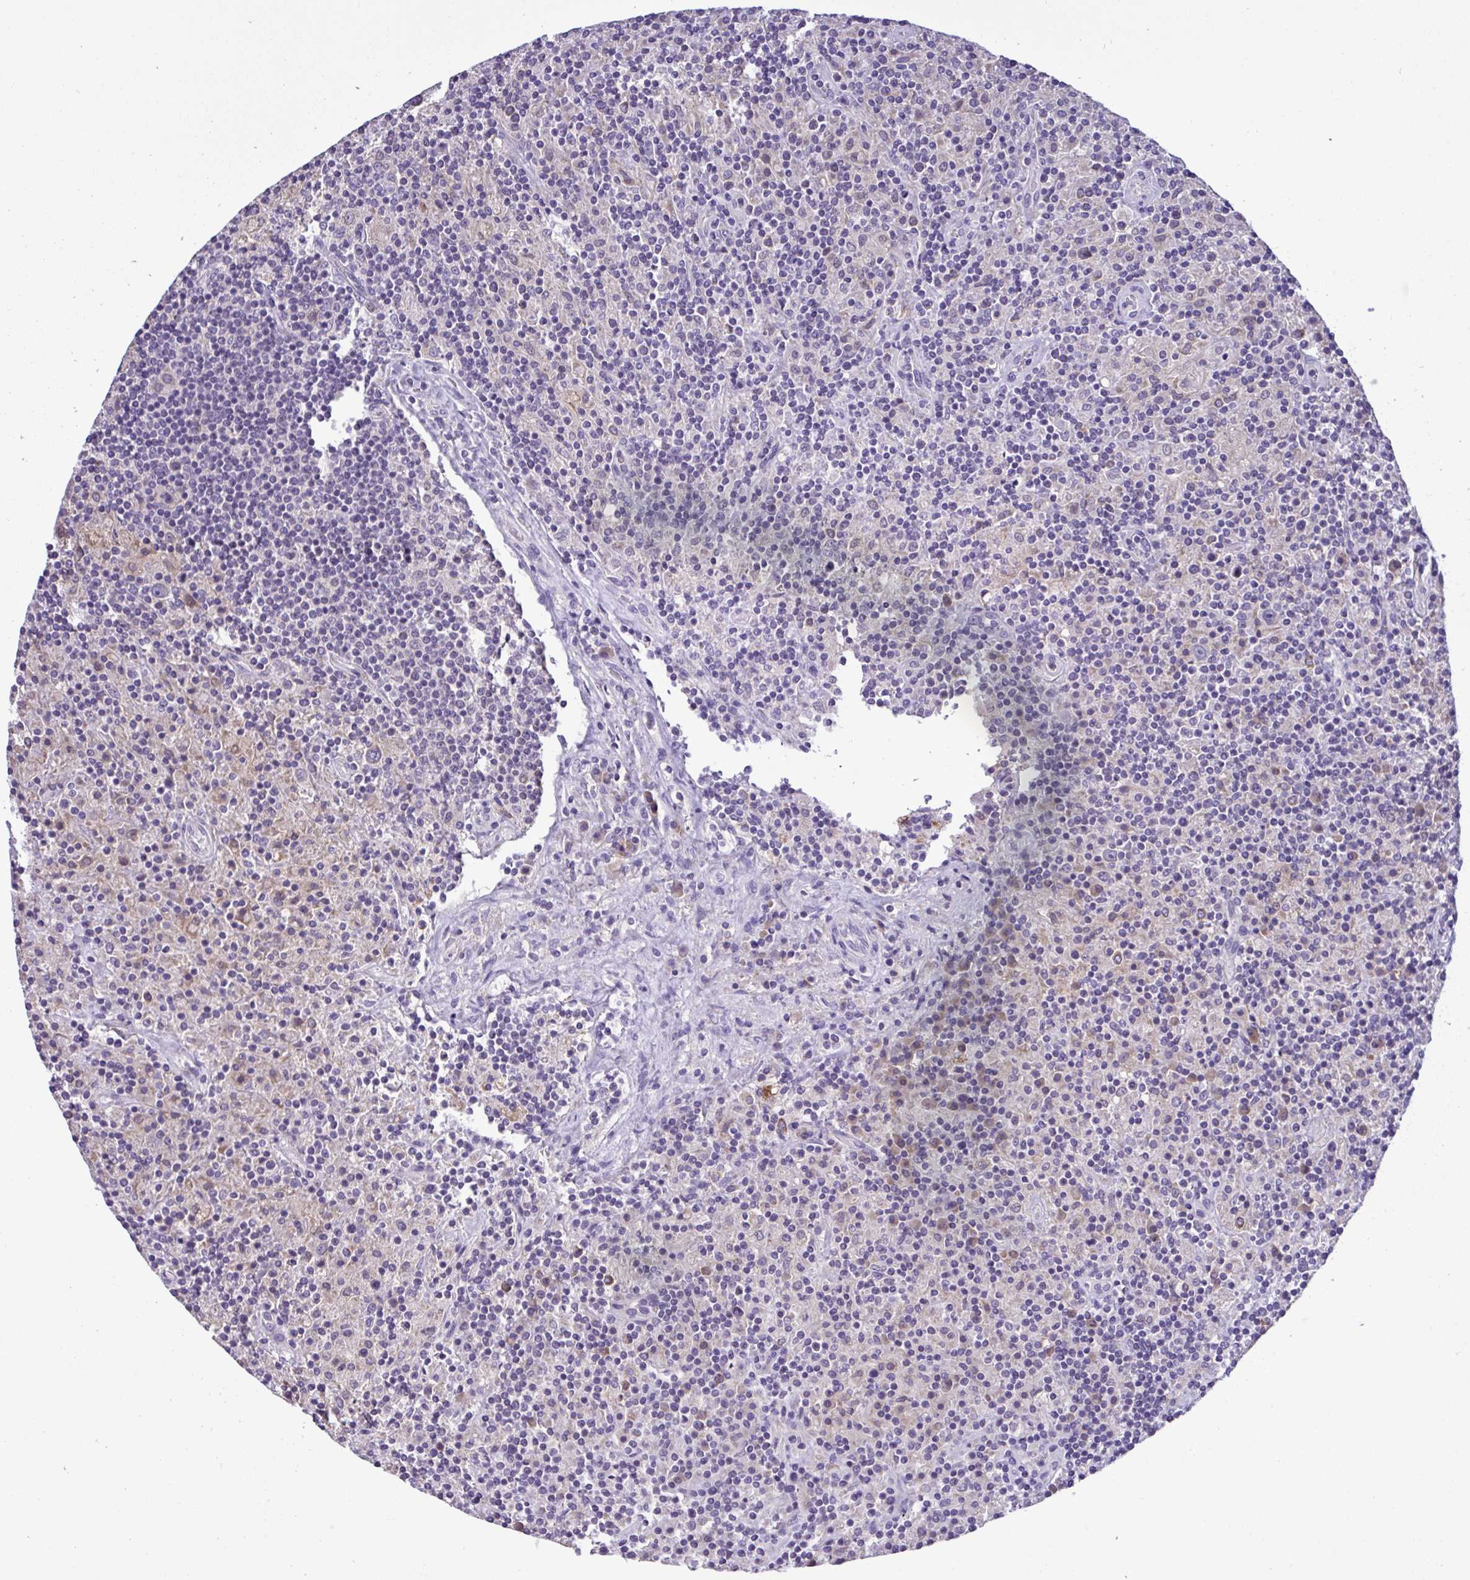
{"staining": {"intensity": "negative", "quantity": "none", "location": "none"}, "tissue": "lymphoma", "cell_type": "Tumor cells", "image_type": "cancer", "snomed": [{"axis": "morphology", "description": "Hodgkin's disease, NOS"}, {"axis": "topography", "description": "Lymph node"}], "caption": "Histopathology image shows no protein positivity in tumor cells of lymphoma tissue.", "gene": "ST8SIA2", "patient": {"sex": "male", "age": 70}}